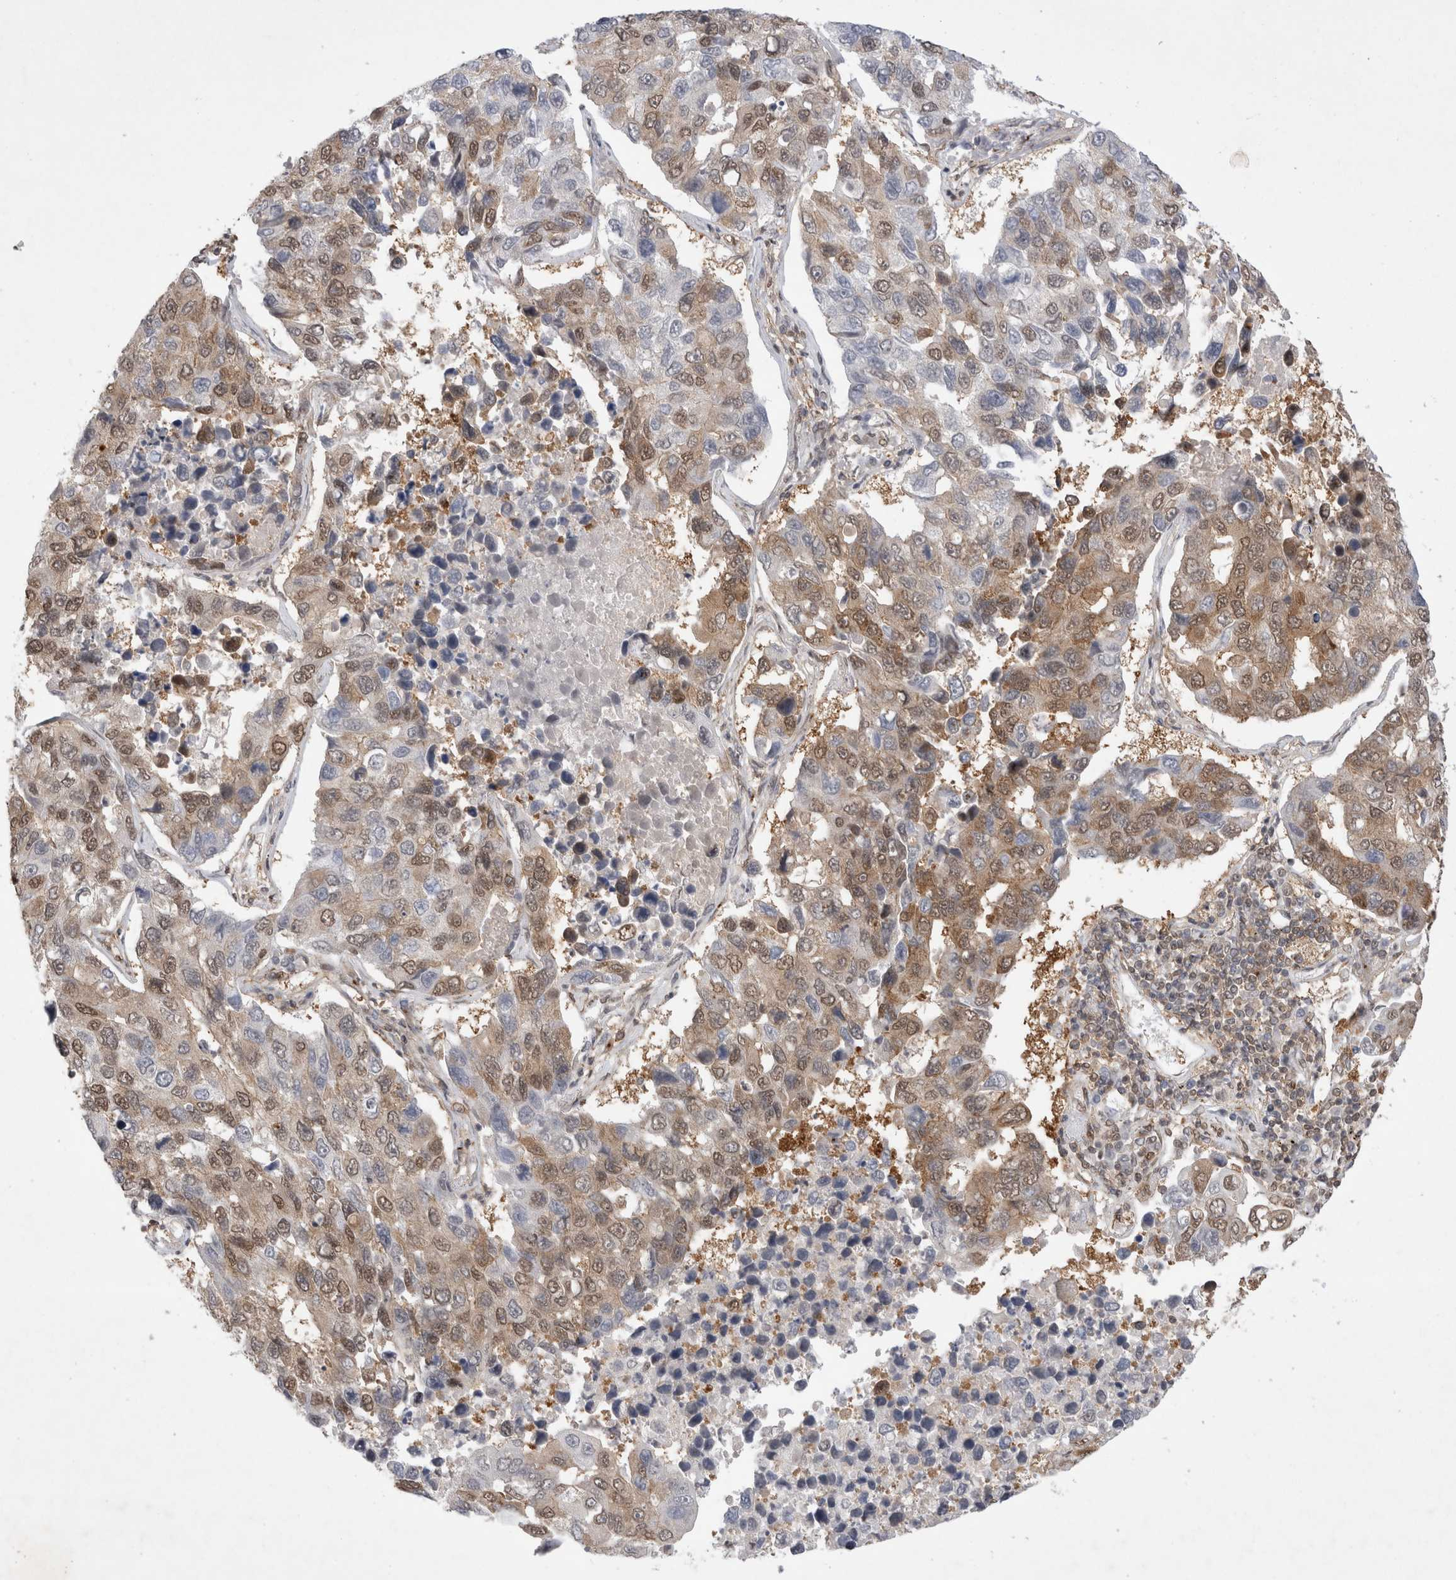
{"staining": {"intensity": "moderate", "quantity": "25%-75%", "location": "cytoplasmic/membranous,nuclear"}, "tissue": "lung cancer", "cell_type": "Tumor cells", "image_type": "cancer", "snomed": [{"axis": "morphology", "description": "Adenocarcinoma, NOS"}, {"axis": "topography", "description": "Lung"}], "caption": "An image of lung cancer stained for a protein exhibits moderate cytoplasmic/membranous and nuclear brown staining in tumor cells.", "gene": "WIPF2", "patient": {"sex": "male", "age": 64}}